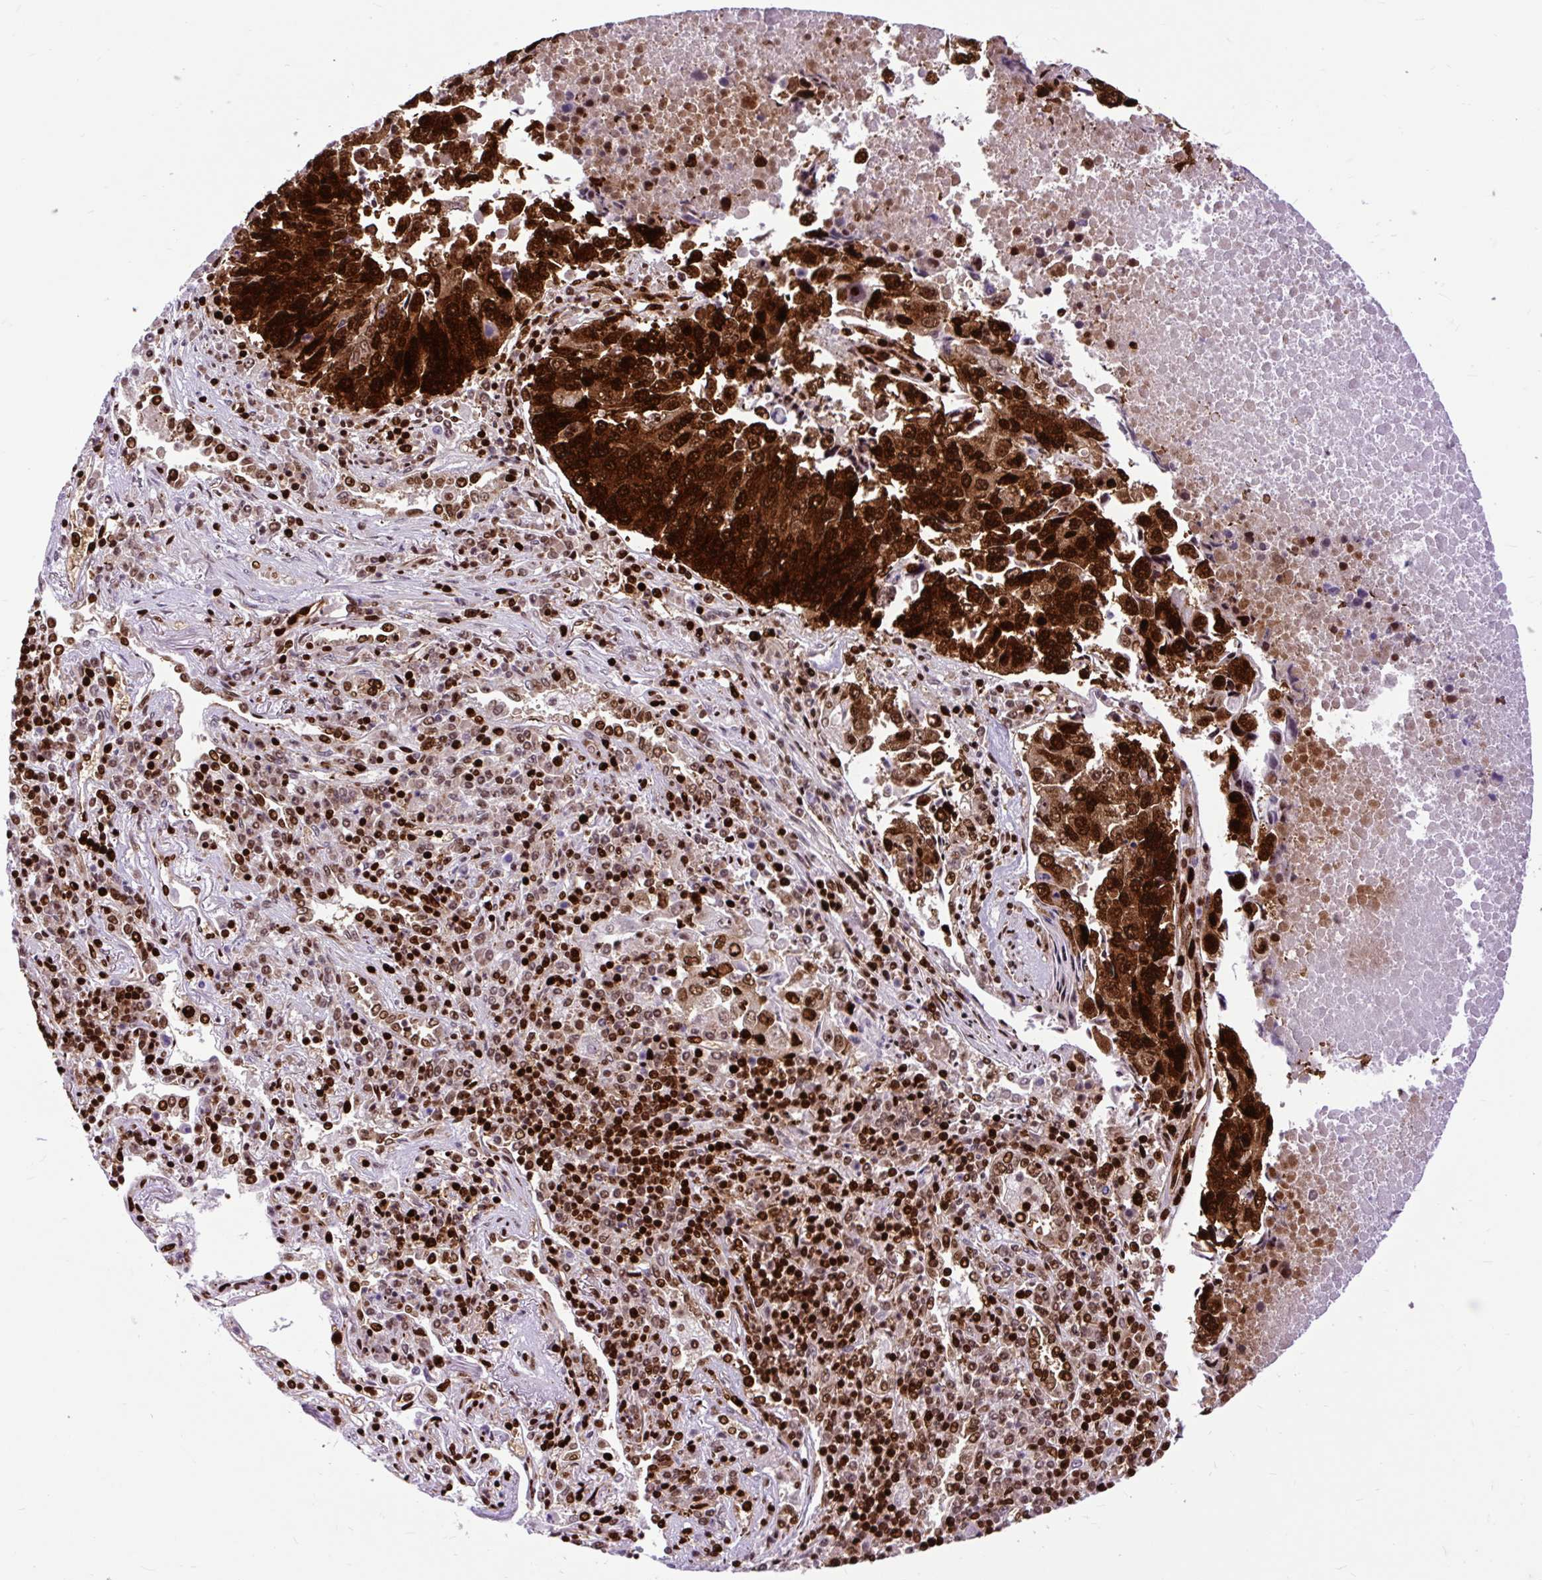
{"staining": {"intensity": "strong", "quantity": ">75%", "location": "nuclear"}, "tissue": "lung cancer", "cell_type": "Tumor cells", "image_type": "cancer", "snomed": [{"axis": "morphology", "description": "Squamous cell carcinoma, NOS"}, {"axis": "topography", "description": "Lung"}], "caption": "High-power microscopy captured an immunohistochemistry (IHC) micrograph of lung squamous cell carcinoma, revealing strong nuclear positivity in about >75% of tumor cells.", "gene": "FUS", "patient": {"sex": "female", "age": 66}}